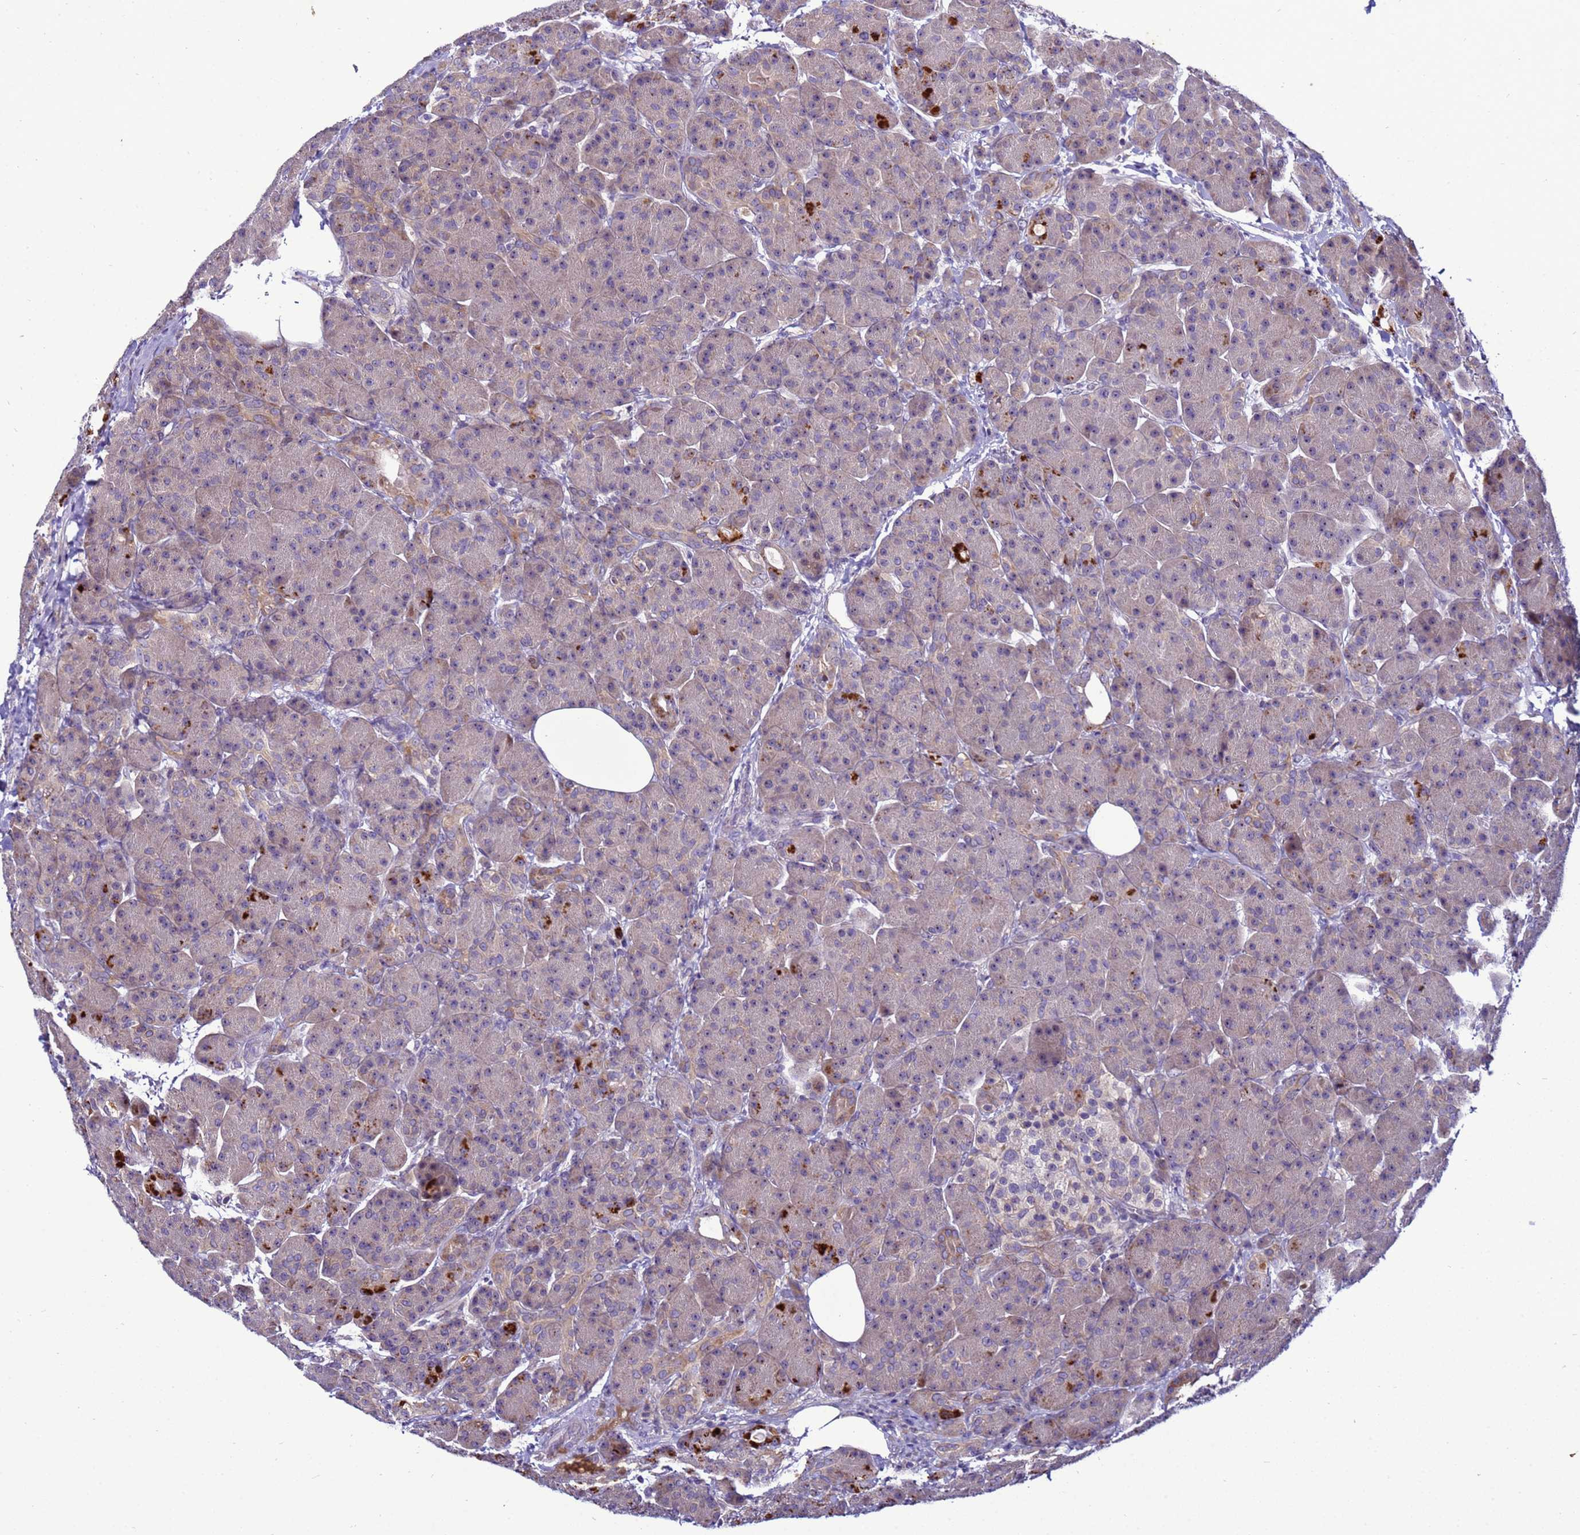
{"staining": {"intensity": "weak", "quantity": "25%-75%", "location": "cytoplasmic/membranous,nuclear"}, "tissue": "pancreas", "cell_type": "Exocrine glandular cells", "image_type": "normal", "snomed": [{"axis": "morphology", "description": "Normal tissue, NOS"}, {"axis": "topography", "description": "Pancreas"}], "caption": "Pancreas was stained to show a protein in brown. There is low levels of weak cytoplasmic/membranous,nuclear staining in approximately 25%-75% of exocrine glandular cells. The staining was performed using DAB to visualize the protein expression in brown, while the nuclei were stained in blue with hematoxylin (Magnification: 20x).", "gene": "NOL8", "patient": {"sex": "male", "age": 63}}